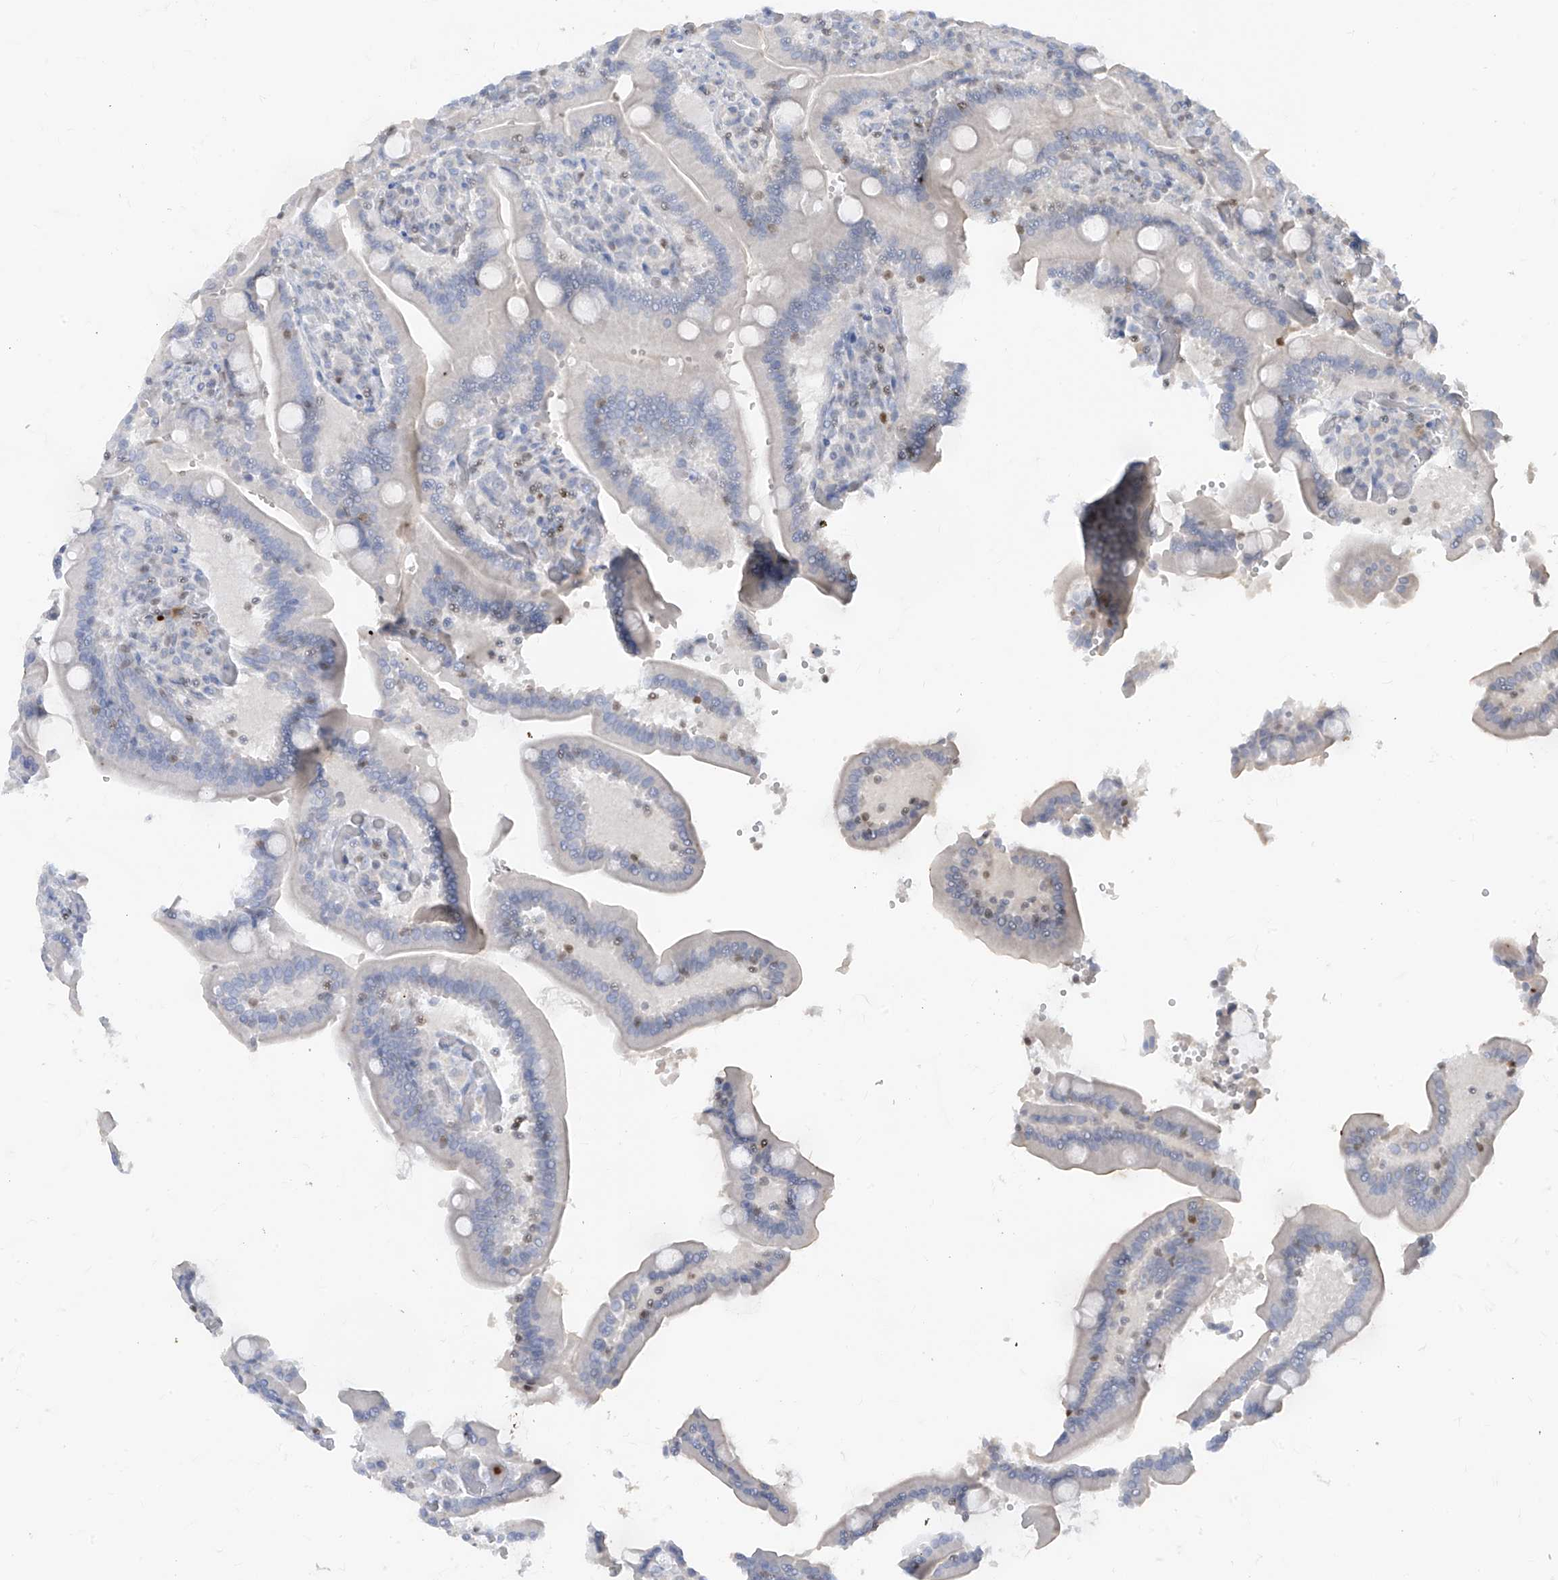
{"staining": {"intensity": "negative", "quantity": "none", "location": "none"}, "tissue": "duodenum", "cell_type": "Glandular cells", "image_type": "normal", "snomed": [{"axis": "morphology", "description": "Normal tissue, NOS"}, {"axis": "topography", "description": "Duodenum"}], "caption": "Immunohistochemical staining of unremarkable human duodenum reveals no significant staining in glandular cells. Brightfield microscopy of immunohistochemistry stained with DAB (3,3'-diaminobenzidine) (brown) and hematoxylin (blue), captured at high magnification.", "gene": "TBX21", "patient": {"sex": "female", "age": 62}}